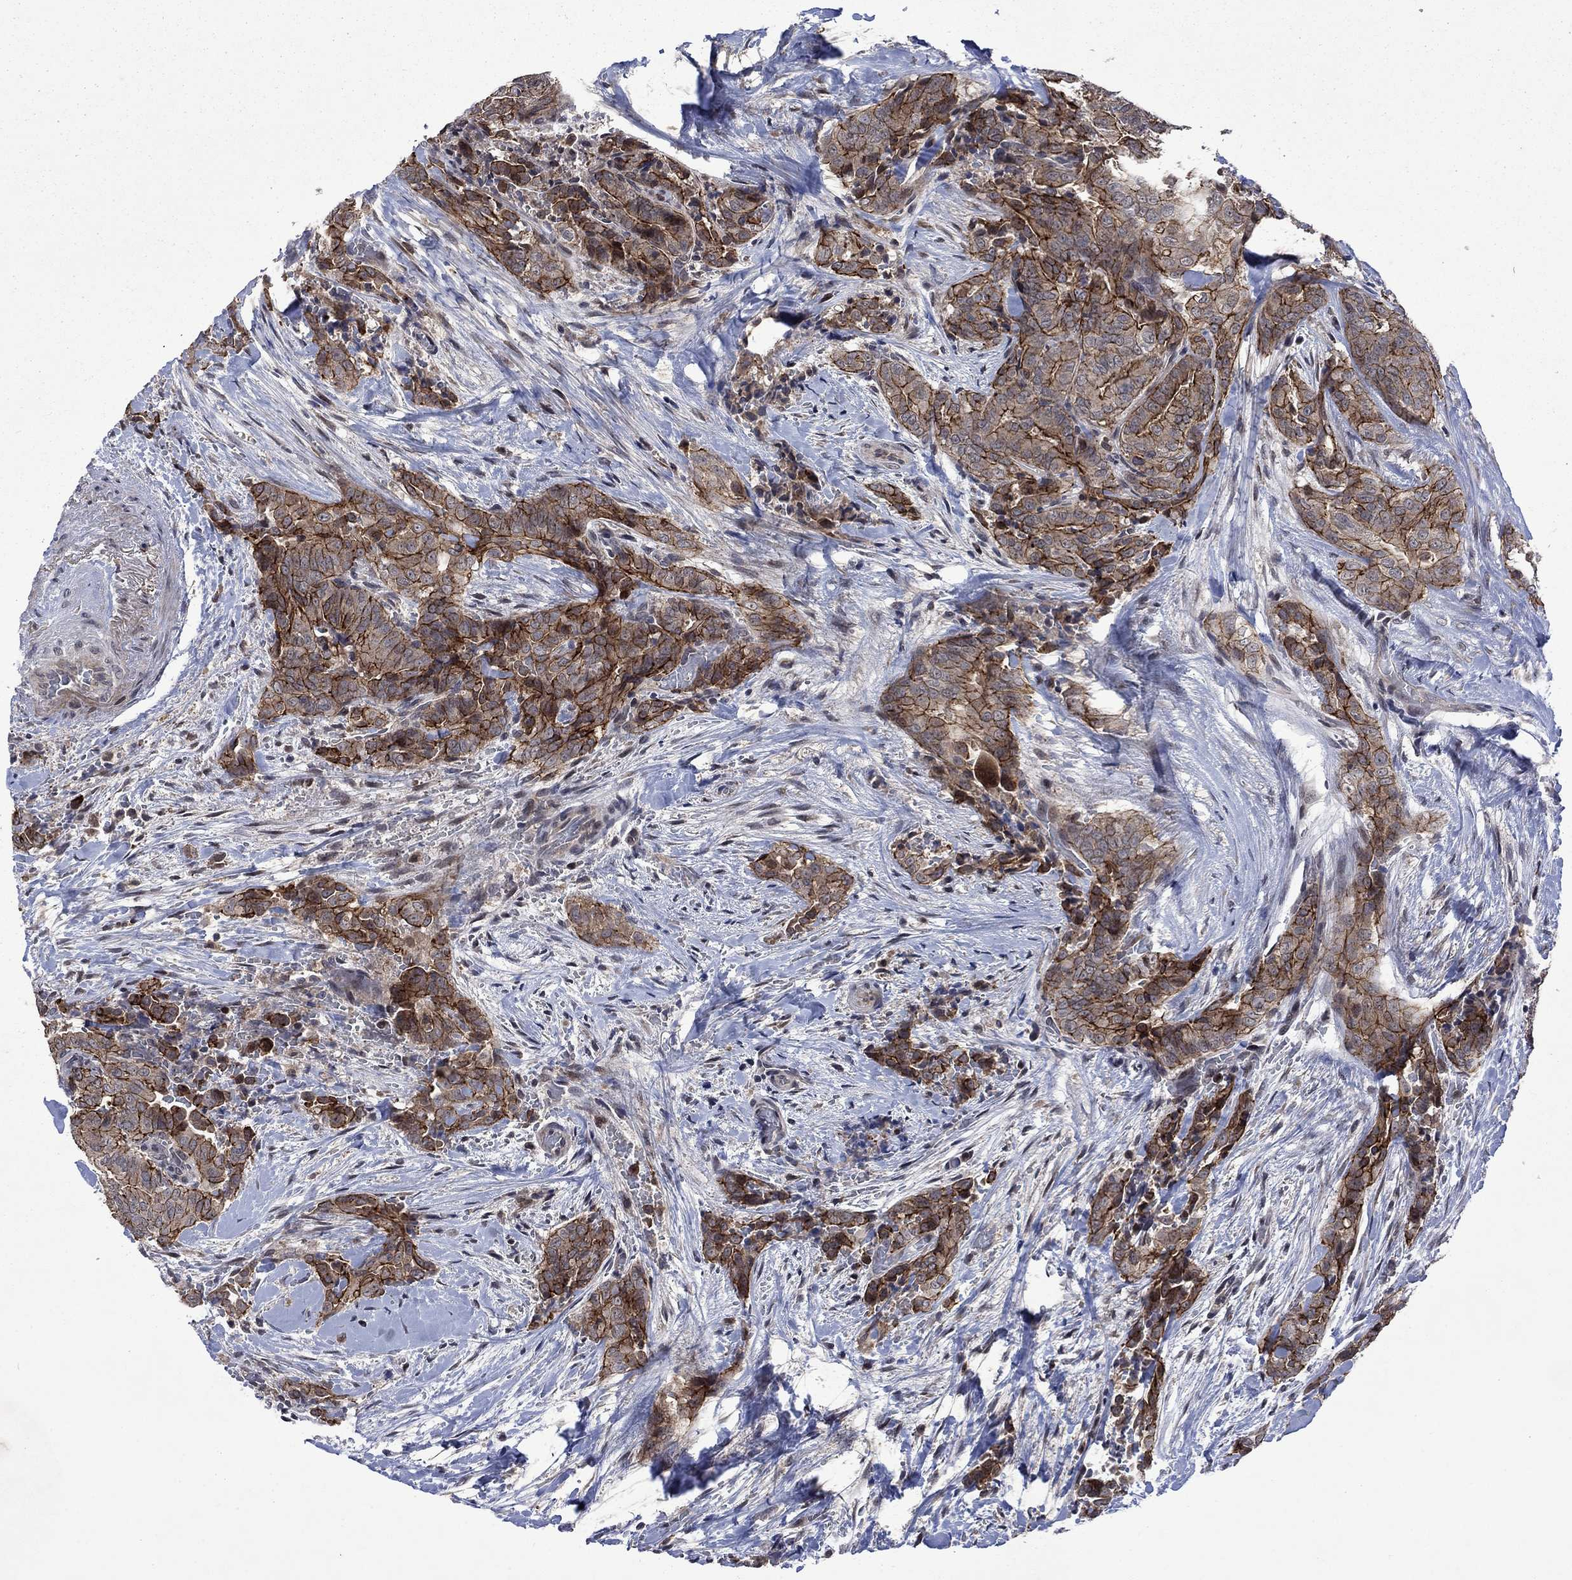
{"staining": {"intensity": "strong", "quantity": "25%-75%", "location": "cytoplasmic/membranous"}, "tissue": "thyroid cancer", "cell_type": "Tumor cells", "image_type": "cancer", "snomed": [{"axis": "morphology", "description": "Papillary adenocarcinoma, NOS"}, {"axis": "topography", "description": "Thyroid gland"}], "caption": "A brown stain labels strong cytoplasmic/membranous positivity of a protein in thyroid cancer (papillary adenocarcinoma) tumor cells.", "gene": "PPP1R9A", "patient": {"sex": "male", "age": 61}}